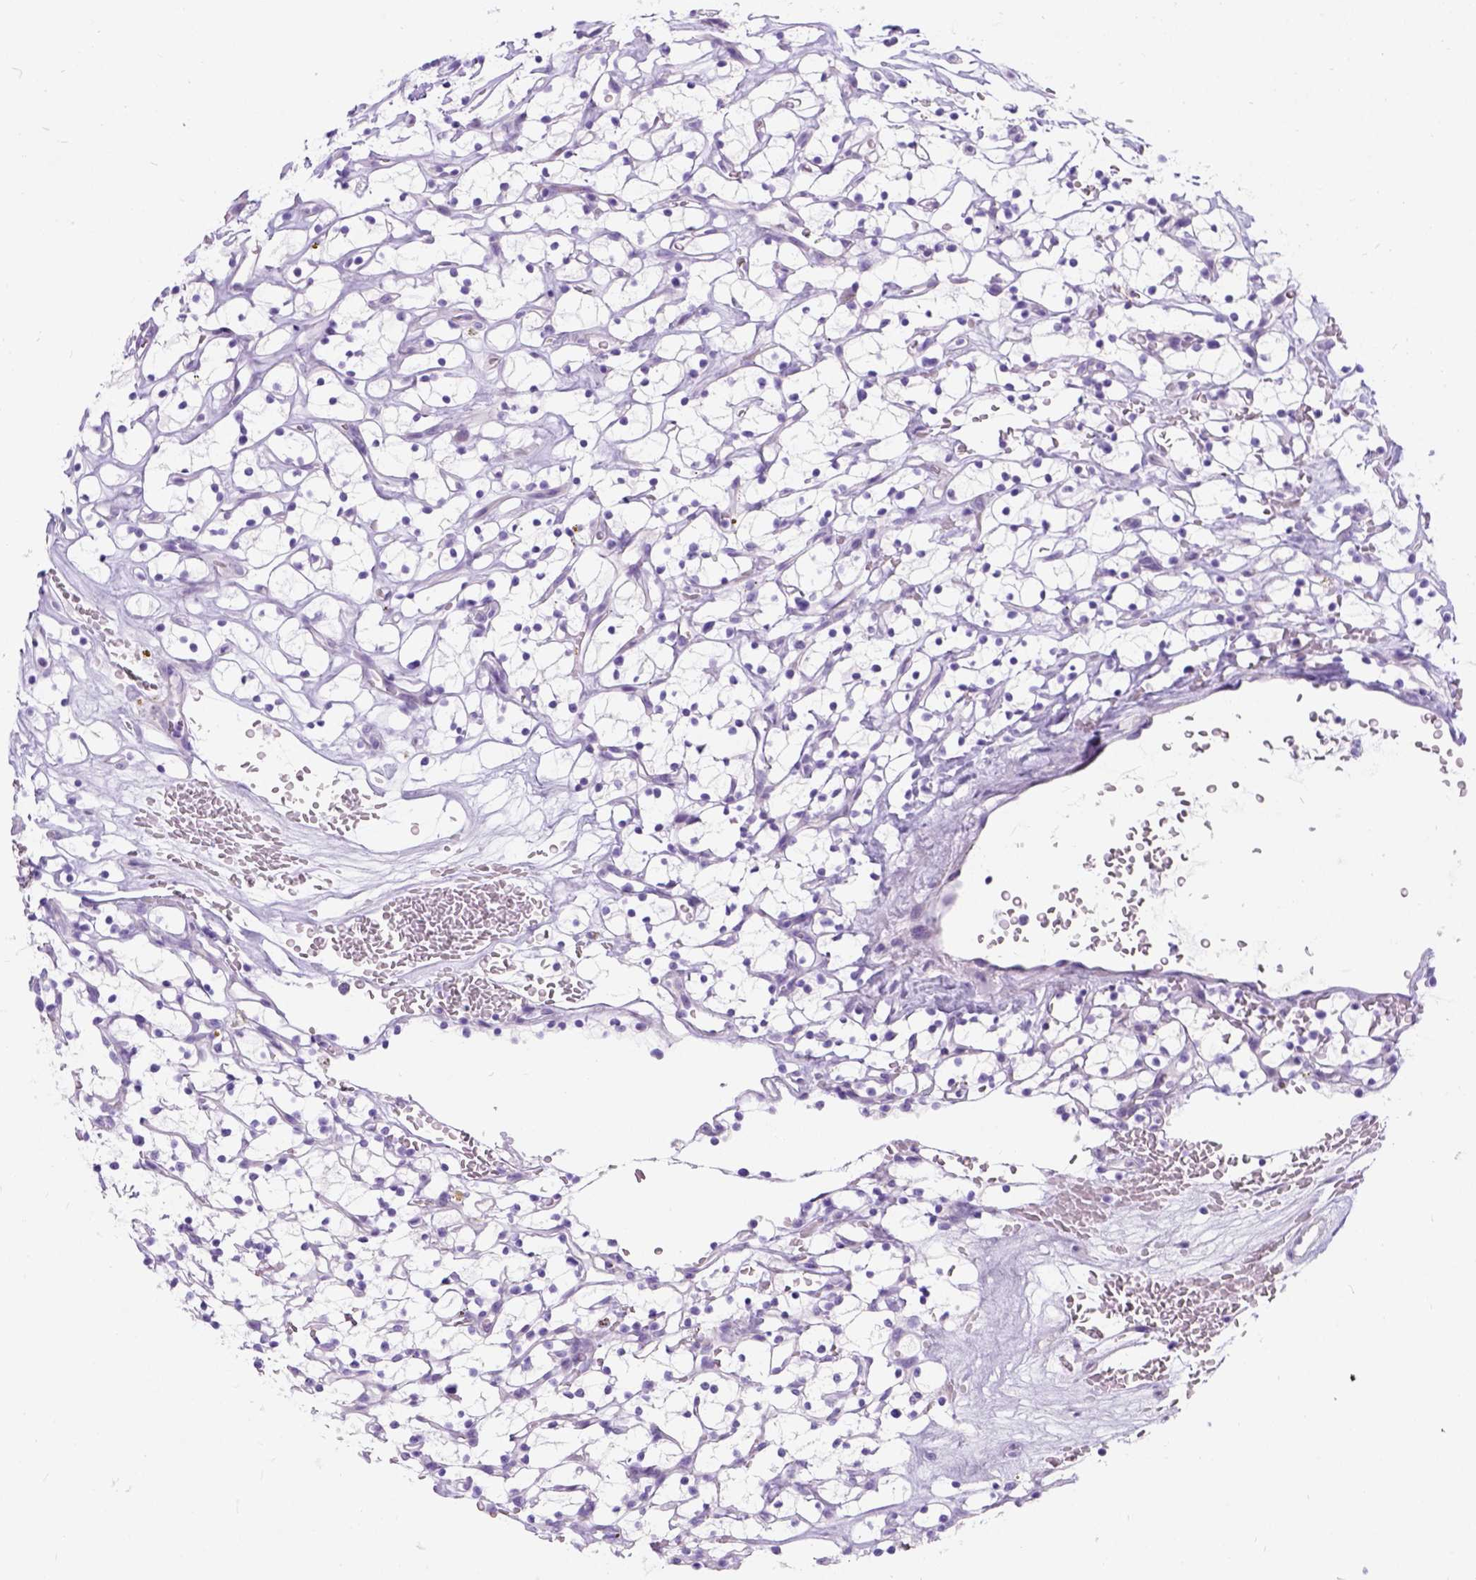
{"staining": {"intensity": "negative", "quantity": "none", "location": "none"}, "tissue": "renal cancer", "cell_type": "Tumor cells", "image_type": "cancer", "snomed": [{"axis": "morphology", "description": "Adenocarcinoma, NOS"}, {"axis": "topography", "description": "Kidney"}], "caption": "High power microscopy photomicrograph of an IHC micrograph of renal cancer (adenocarcinoma), revealing no significant staining in tumor cells.", "gene": "C7orf57", "patient": {"sex": "female", "age": 64}}